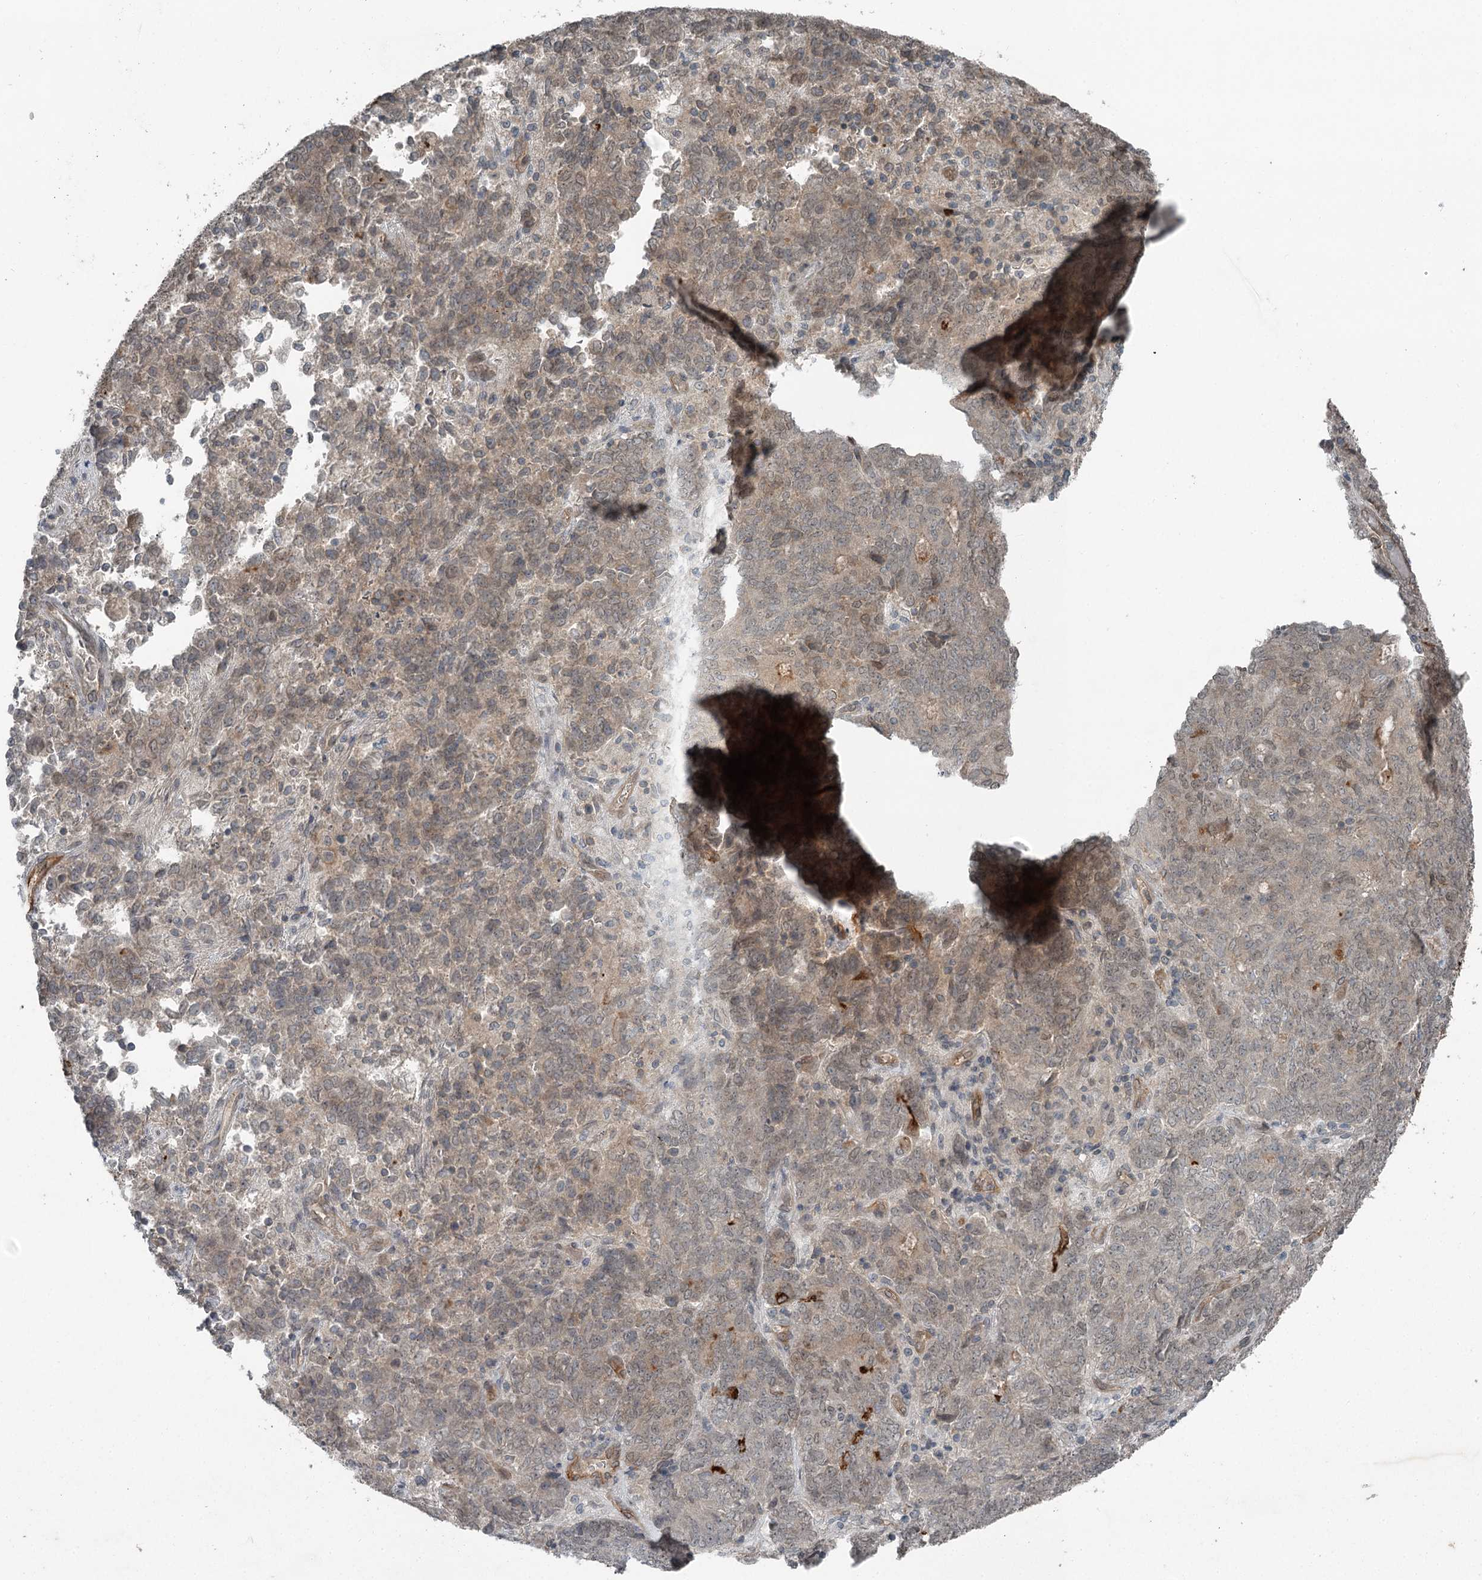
{"staining": {"intensity": "weak", "quantity": "25%-75%", "location": "cytoplasmic/membranous,nuclear"}, "tissue": "endometrial cancer", "cell_type": "Tumor cells", "image_type": "cancer", "snomed": [{"axis": "morphology", "description": "Adenocarcinoma, NOS"}, {"axis": "topography", "description": "Endometrium"}], "caption": "Protein staining exhibits weak cytoplasmic/membranous and nuclear positivity in approximately 25%-75% of tumor cells in adenocarcinoma (endometrial). Ihc stains the protein in brown and the nuclei are stained blue.", "gene": "SLC39A8", "patient": {"sex": "female", "age": 80}}